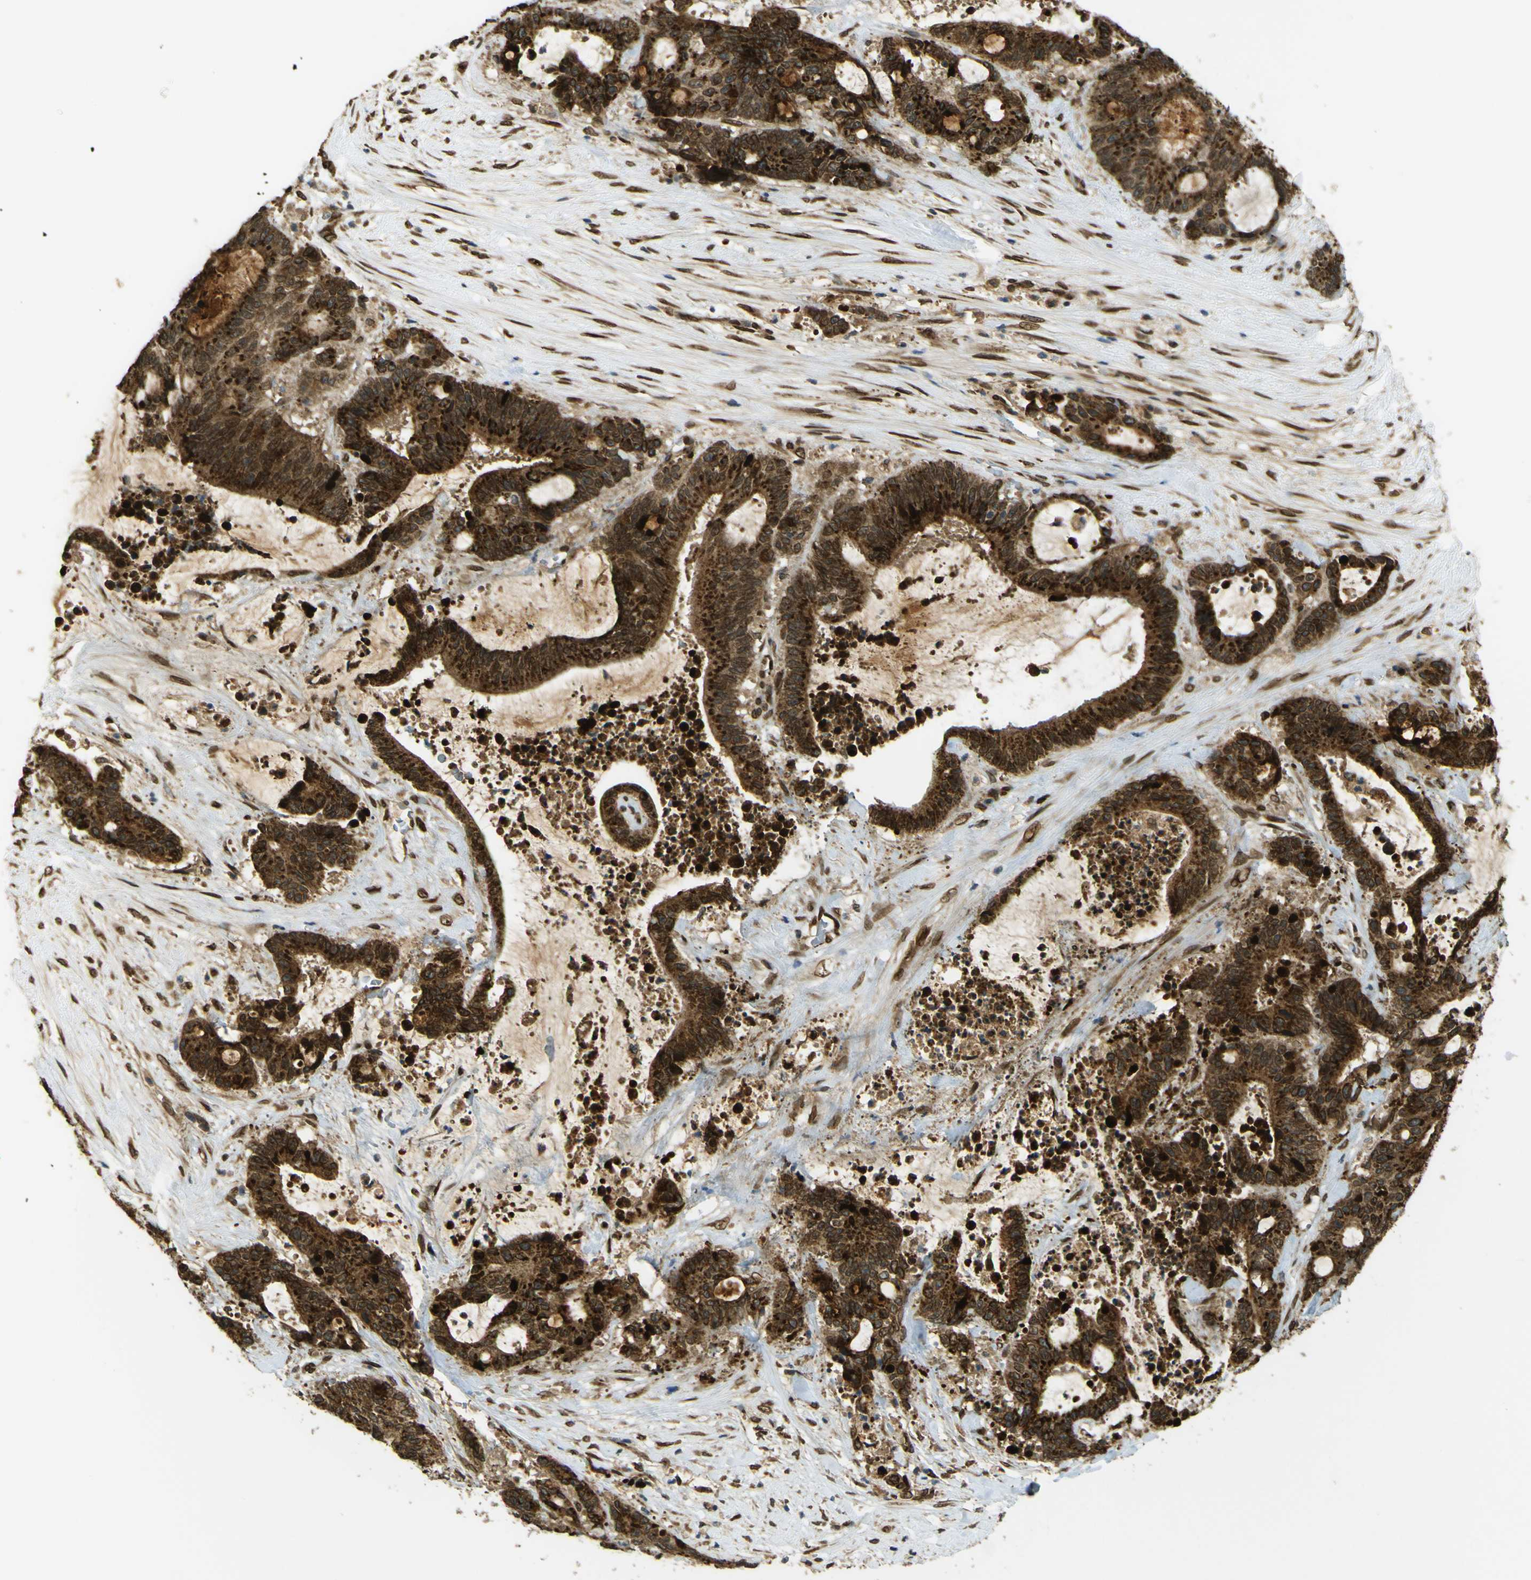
{"staining": {"intensity": "strong", "quantity": ">75%", "location": "cytoplasmic/membranous"}, "tissue": "liver cancer", "cell_type": "Tumor cells", "image_type": "cancer", "snomed": [{"axis": "morphology", "description": "Normal tissue, NOS"}, {"axis": "morphology", "description": "Cholangiocarcinoma"}, {"axis": "topography", "description": "Liver"}, {"axis": "topography", "description": "Peripheral nerve tissue"}], "caption": "The immunohistochemical stain labels strong cytoplasmic/membranous expression in tumor cells of liver cancer (cholangiocarcinoma) tissue.", "gene": "GALNT1", "patient": {"sex": "female", "age": 73}}